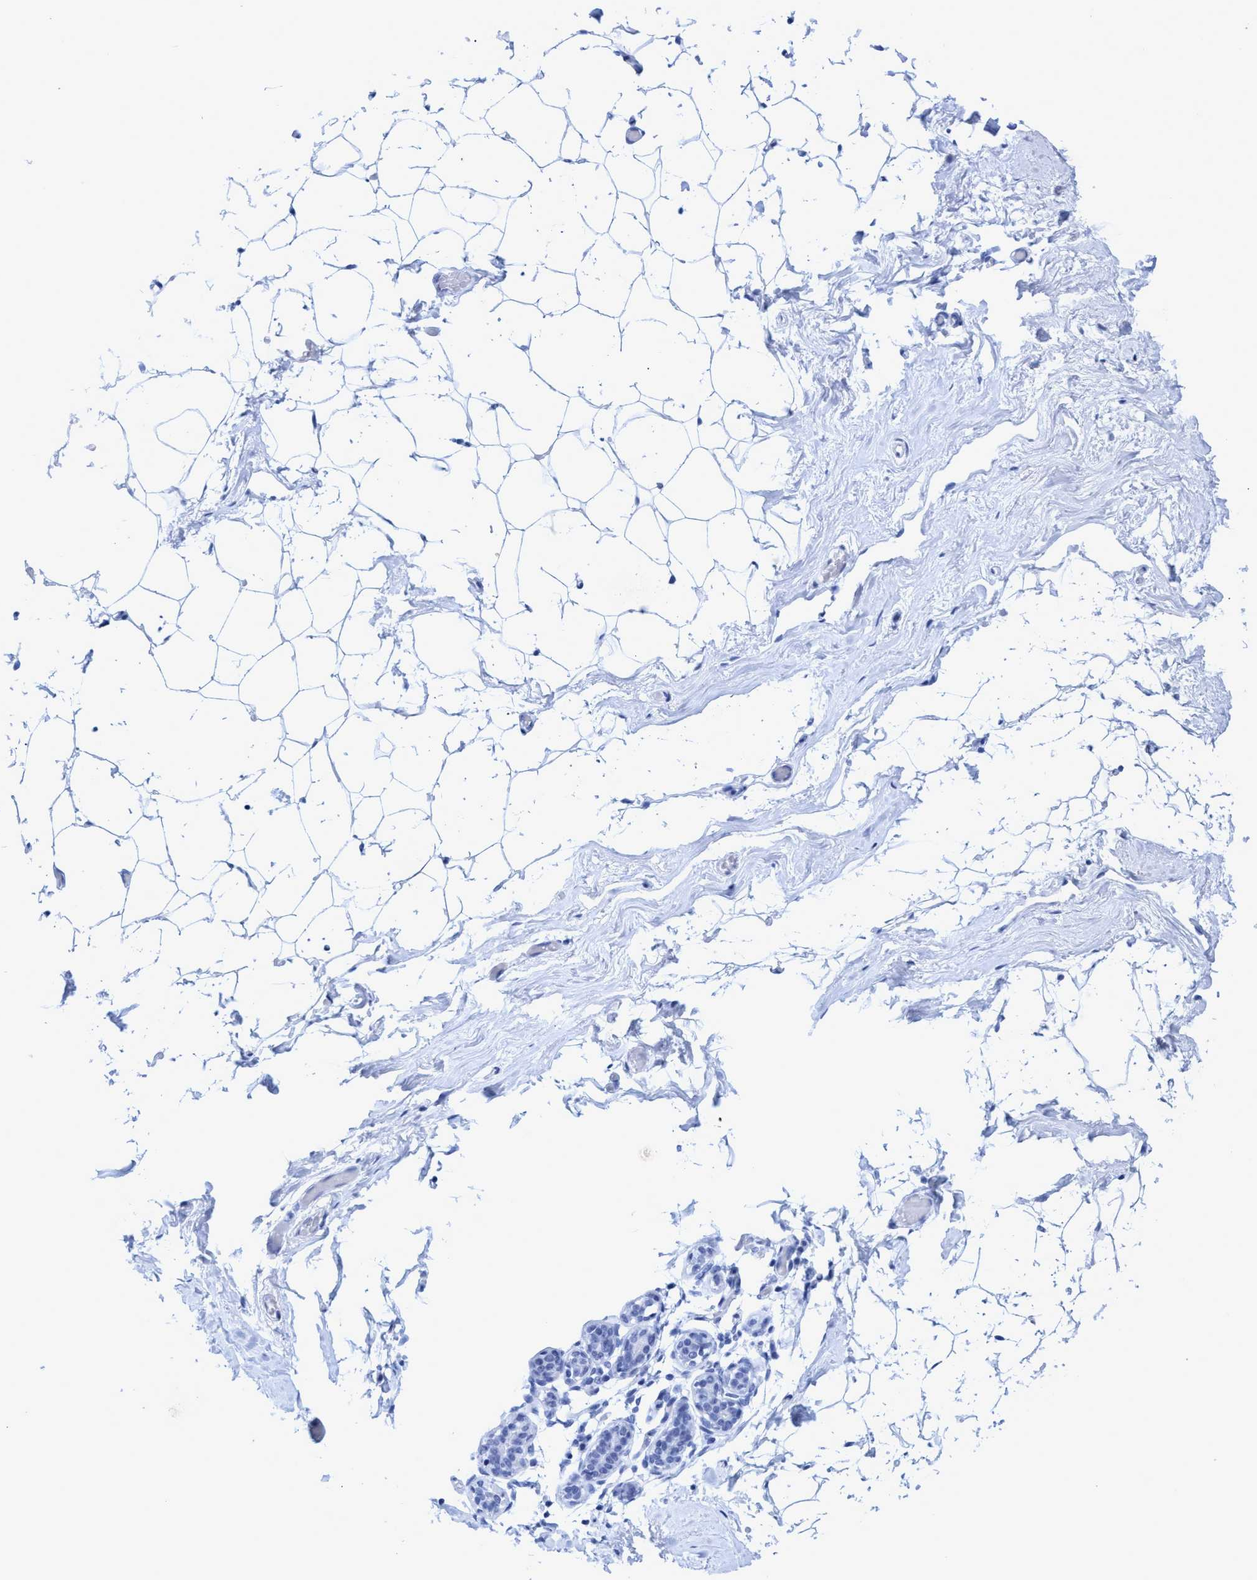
{"staining": {"intensity": "negative", "quantity": "none", "location": "none"}, "tissue": "adipose tissue", "cell_type": "Adipocytes", "image_type": "normal", "snomed": [{"axis": "morphology", "description": "Normal tissue, NOS"}, {"axis": "topography", "description": "Breast"}, {"axis": "topography", "description": "Soft tissue"}], "caption": "DAB (3,3'-diaminobenzidine) immunohistochemical staining of benign adipose tissue displays no significant expression in adipocytes.", "gene": "INSL6", "patient": {"sex": "female", "age": 75}}